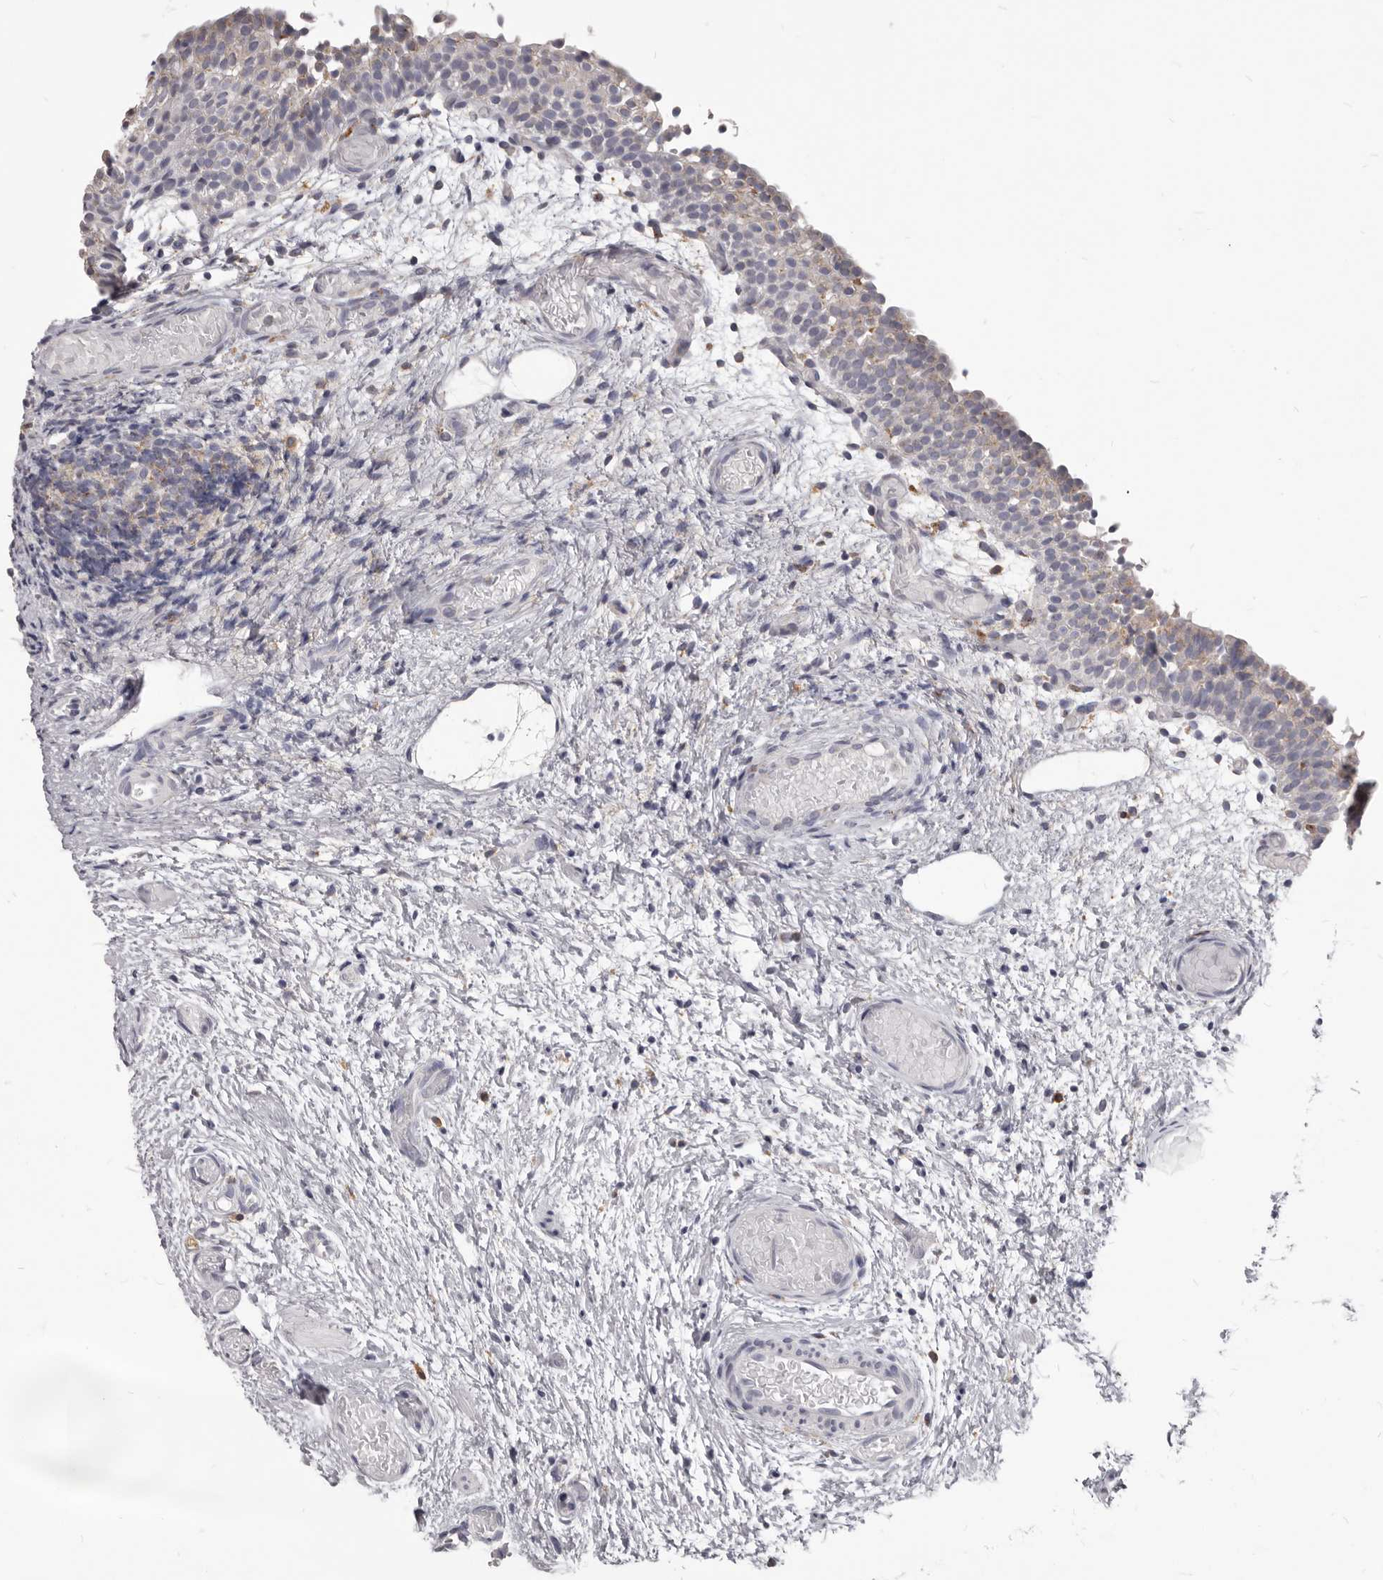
{"staining": {"intensity": "moderate", "quantity": "25%-75%", "location": "cytoplasmic/membranous"}, "tissue": "urinary bladder", "cell_type": "Urothelial cells", "image_type": "normal", "snomed": [{"axis": "morphology", "description": "Normal tissue, NOS"}, {"axis": "topography", "description": "Urinary bladder"}], "caption": "Immunohistochemistry staining of benign urinary bladder, which displays medium levels of moderate cytoplasmic/membranous positivity in about 25%-75% of urothelial cells indicating moderate cytoplasmic/membranous protein expression. The staining was performed using DAB (3,3'-diaminobenzidine) (brown) for protein detection and nuclei were counterstained in hematoxylin (blue).", "gene": "PI4K2A", "patient": {"sex": "male", "age": 1}}